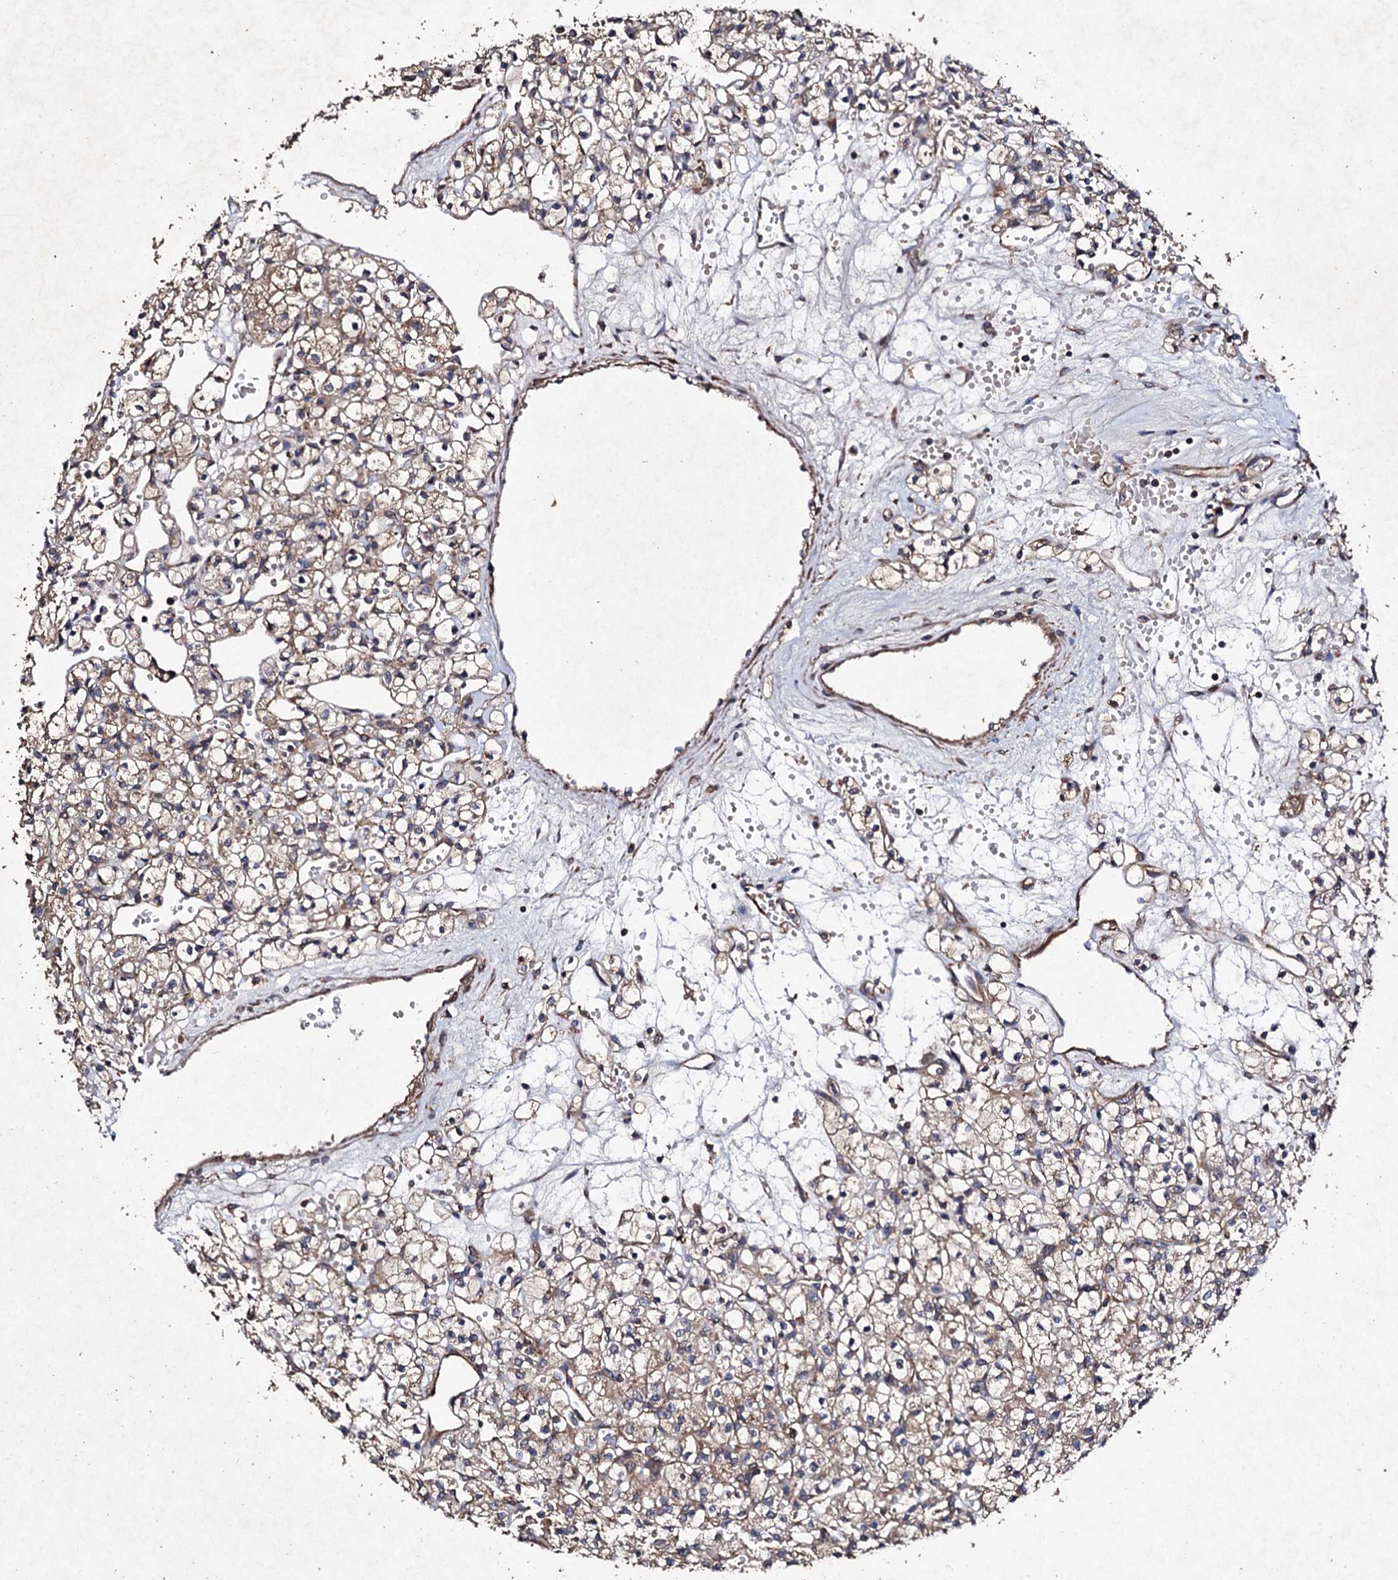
{"staining": {"intensity": "weak", "quantity": ">75%", "location": "cytoplasmic/membranous"}, "tissue": "renal cancer", "cell_type": "Tumor cells", "image_type": "cancer", "snomed": [{"axis": "morphology", "description": "Adenocarcinoma, NOS"}, {"axis": "topography", "description": "Kidney"}], "caption": "The image demonstrates staining of renal cancer (adenocarcinoma), revealing weak cytoplasmic/membranous protein staining (brown color) within tumor cells. The staining is performed using DAB brown chromogen to label protein expression. The nuclei are counter-stained blue using hematoxylin.", "gene": "MOCOS", "patient": {"sex": "female", "age": 59}}